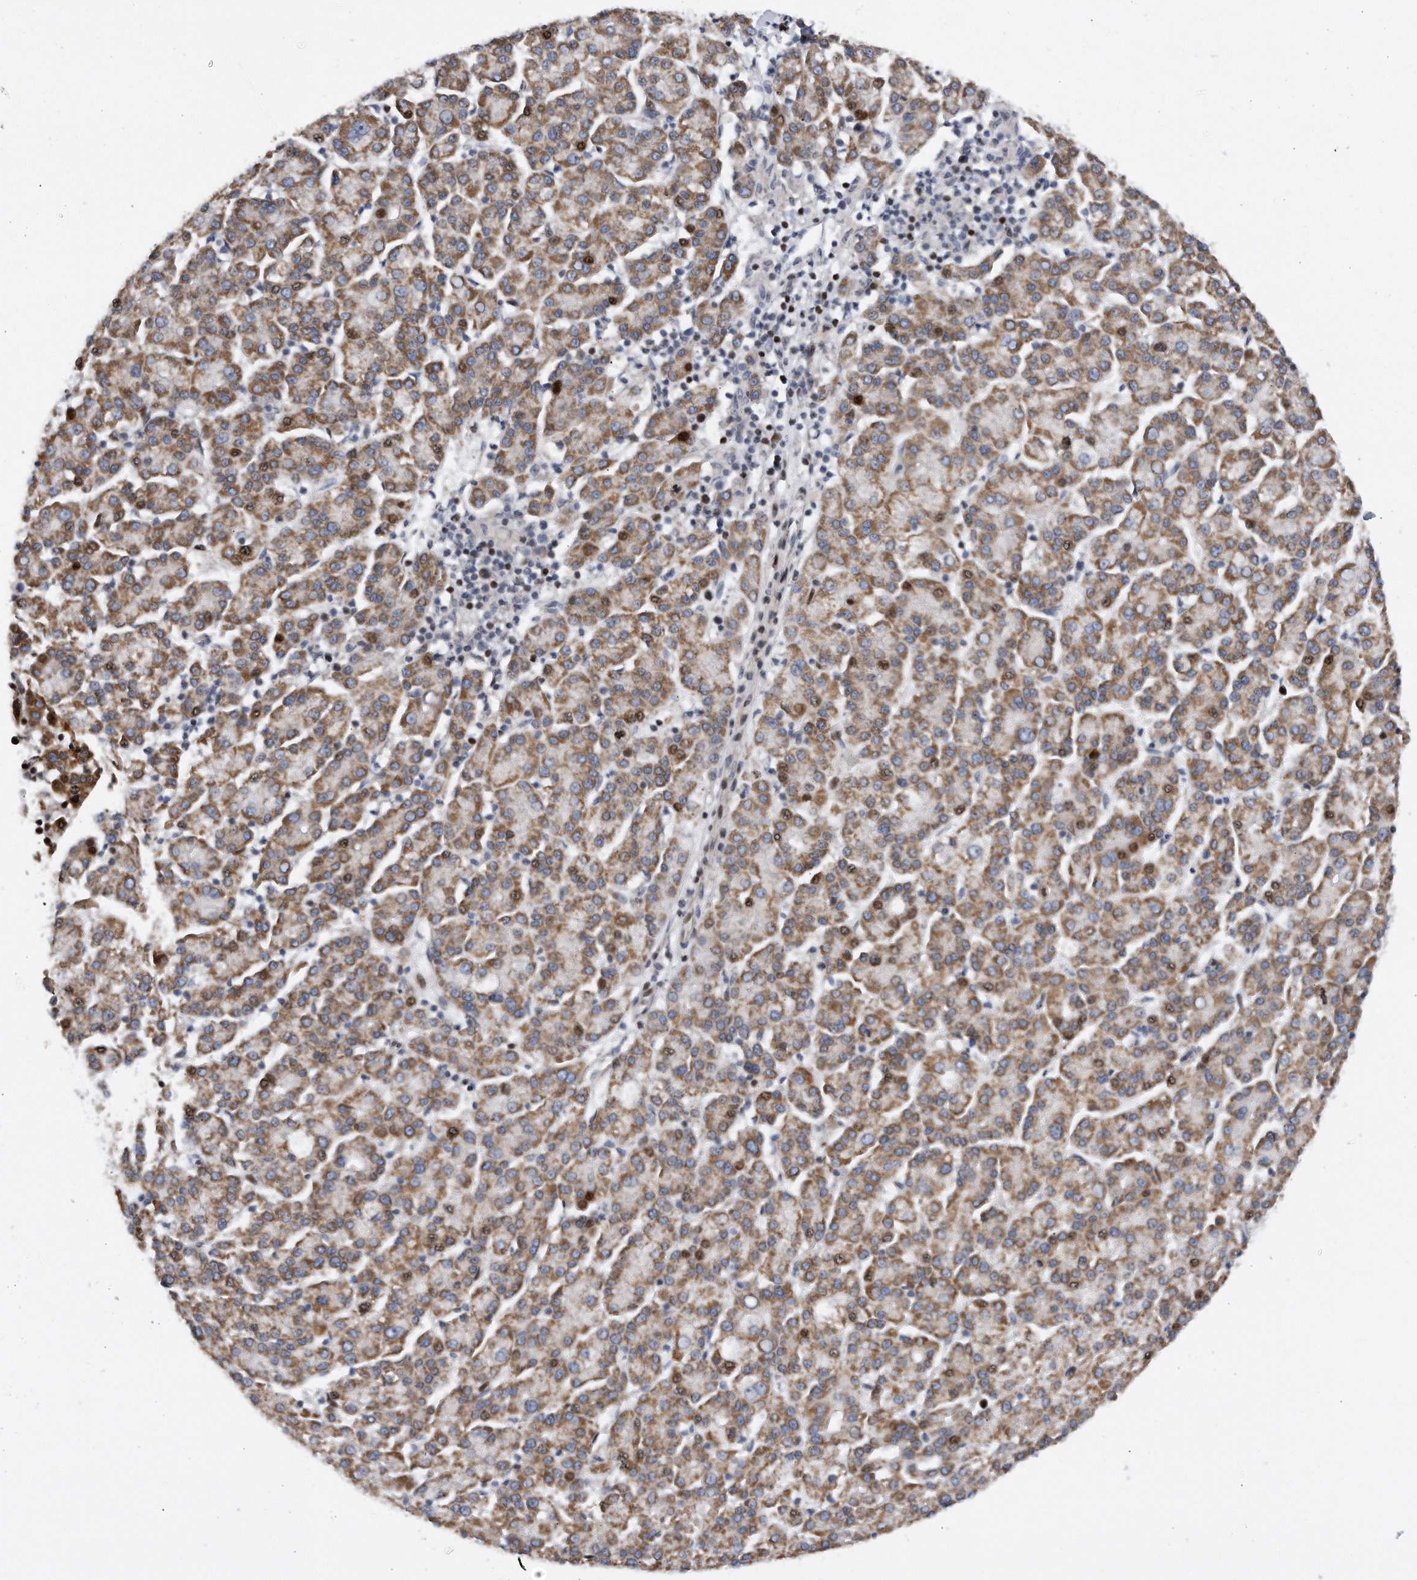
{"staining": {"intensity": "moderate", "quantity": ">75%", "location": "cytoplasmic/membranous"}, "tissue": "liver cancer", "cell_type": "Tumor cells", "image_type": "cancer", "snomed": [{"axis": "morphology", "description": "Carcinoma, Hepatocellular, NOS"}, {"axis": "topography", "description": "Liver"}], "caption": "Liver cancer stained with IHC shows moderate cytoplasmic/membranous positivity in approximately >75% of tumor cells. (DAB (3,3'-diaminobenzidine) = brown stain, brightfield microscopy at high magnification).", "gene": "CDH12", "patient": {"sex": "female", "age": 58}}